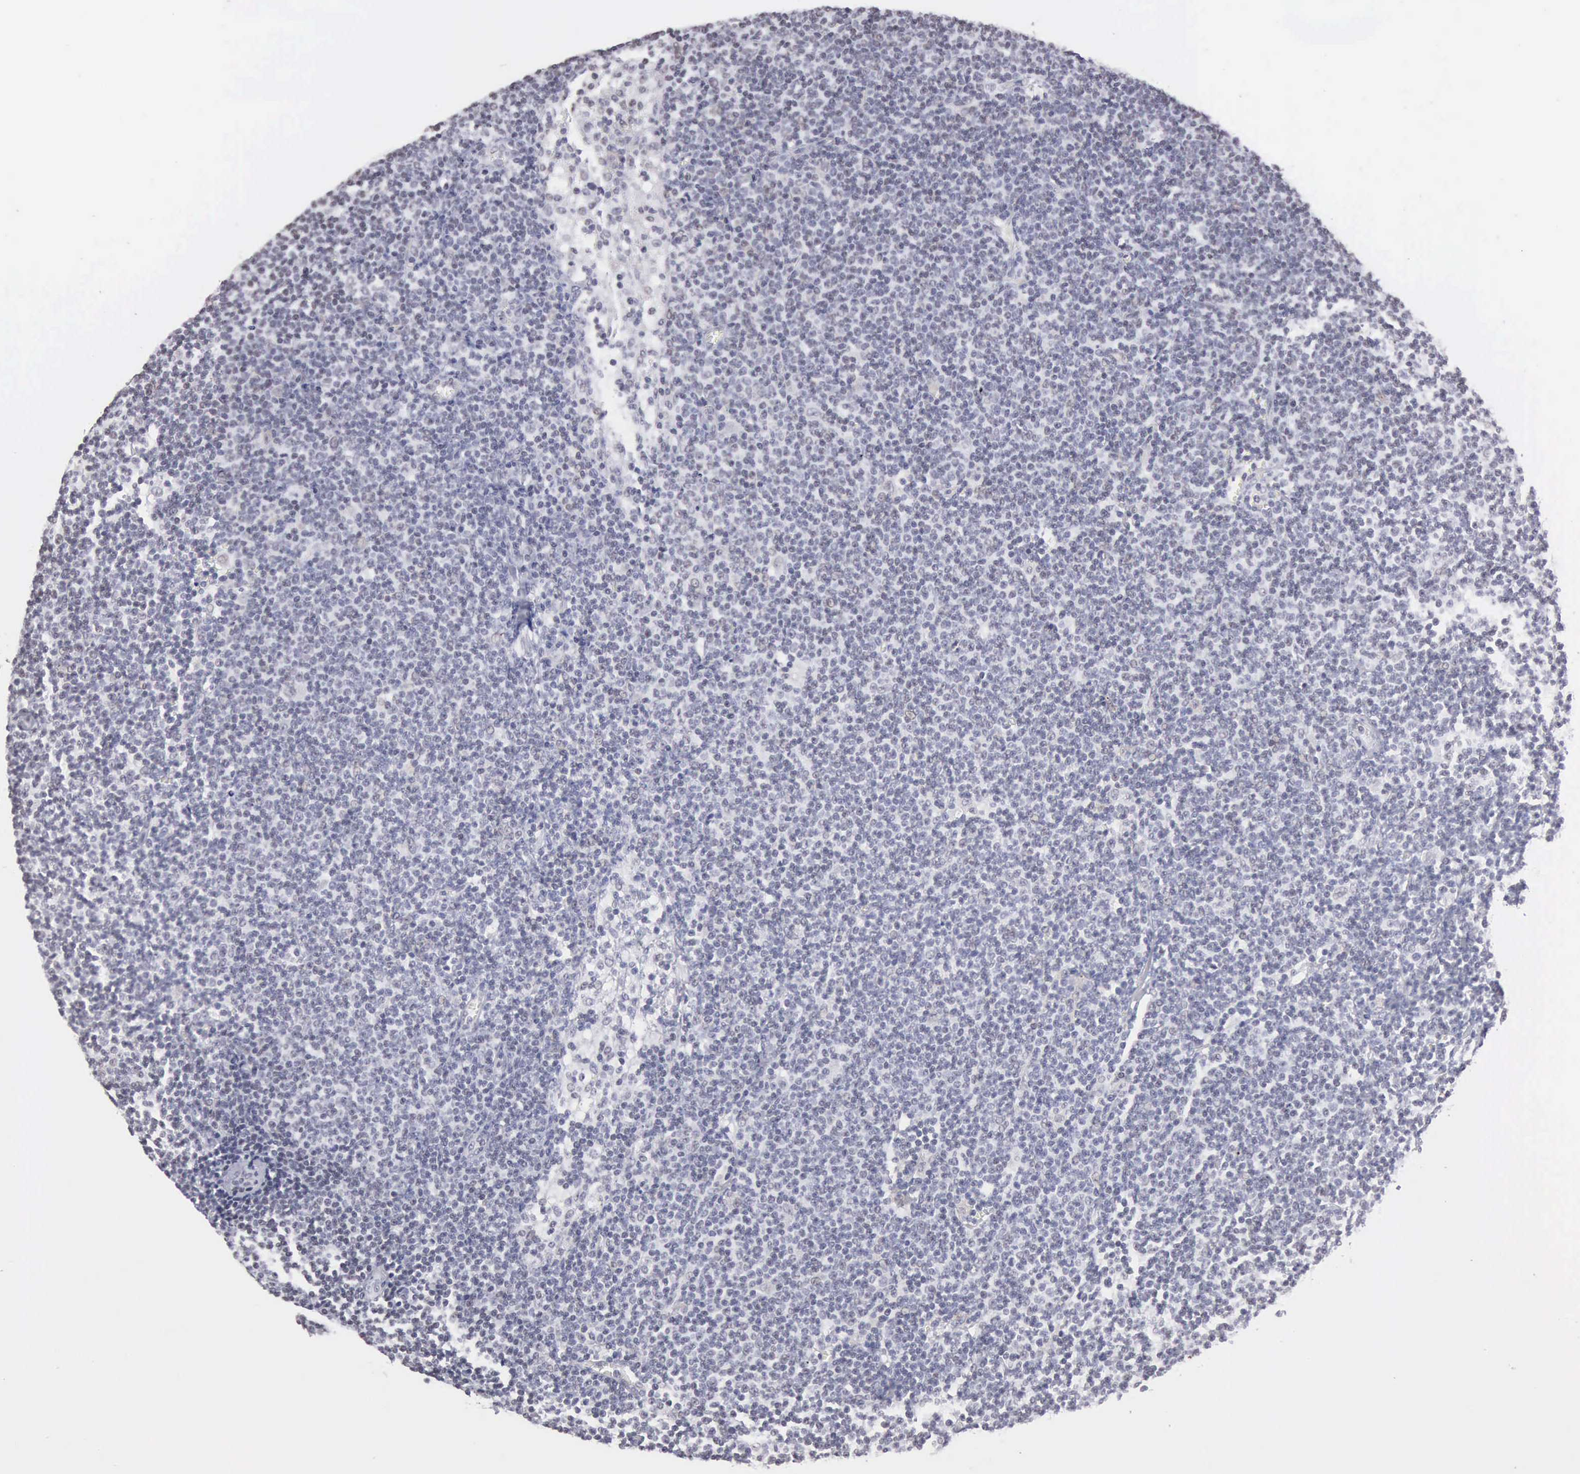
{"staining": {"intensity": "negative", "quantity": "none", "location": "none"}, "tissue": "lymphoma", "cell_type": "Tumor cells", "image_type": "cancer", "snomed": [{"axis": "morphology", "description": "Malignant lymphoma, non-Hodgkin's type, Low grade"}, {"axis": "topography", "description": "Lymph node"}], "caption": "An immunohistochemistry photomicrograph of malignant lymphoma, non-Hodgkin's type (low-grade) is shown. There is no staining in tumor cells of malignant lymphoma, non-Hodgkin's type (low-grade).", "gene": "TAF1", "patient": {"sex": "male", "age": 65}}